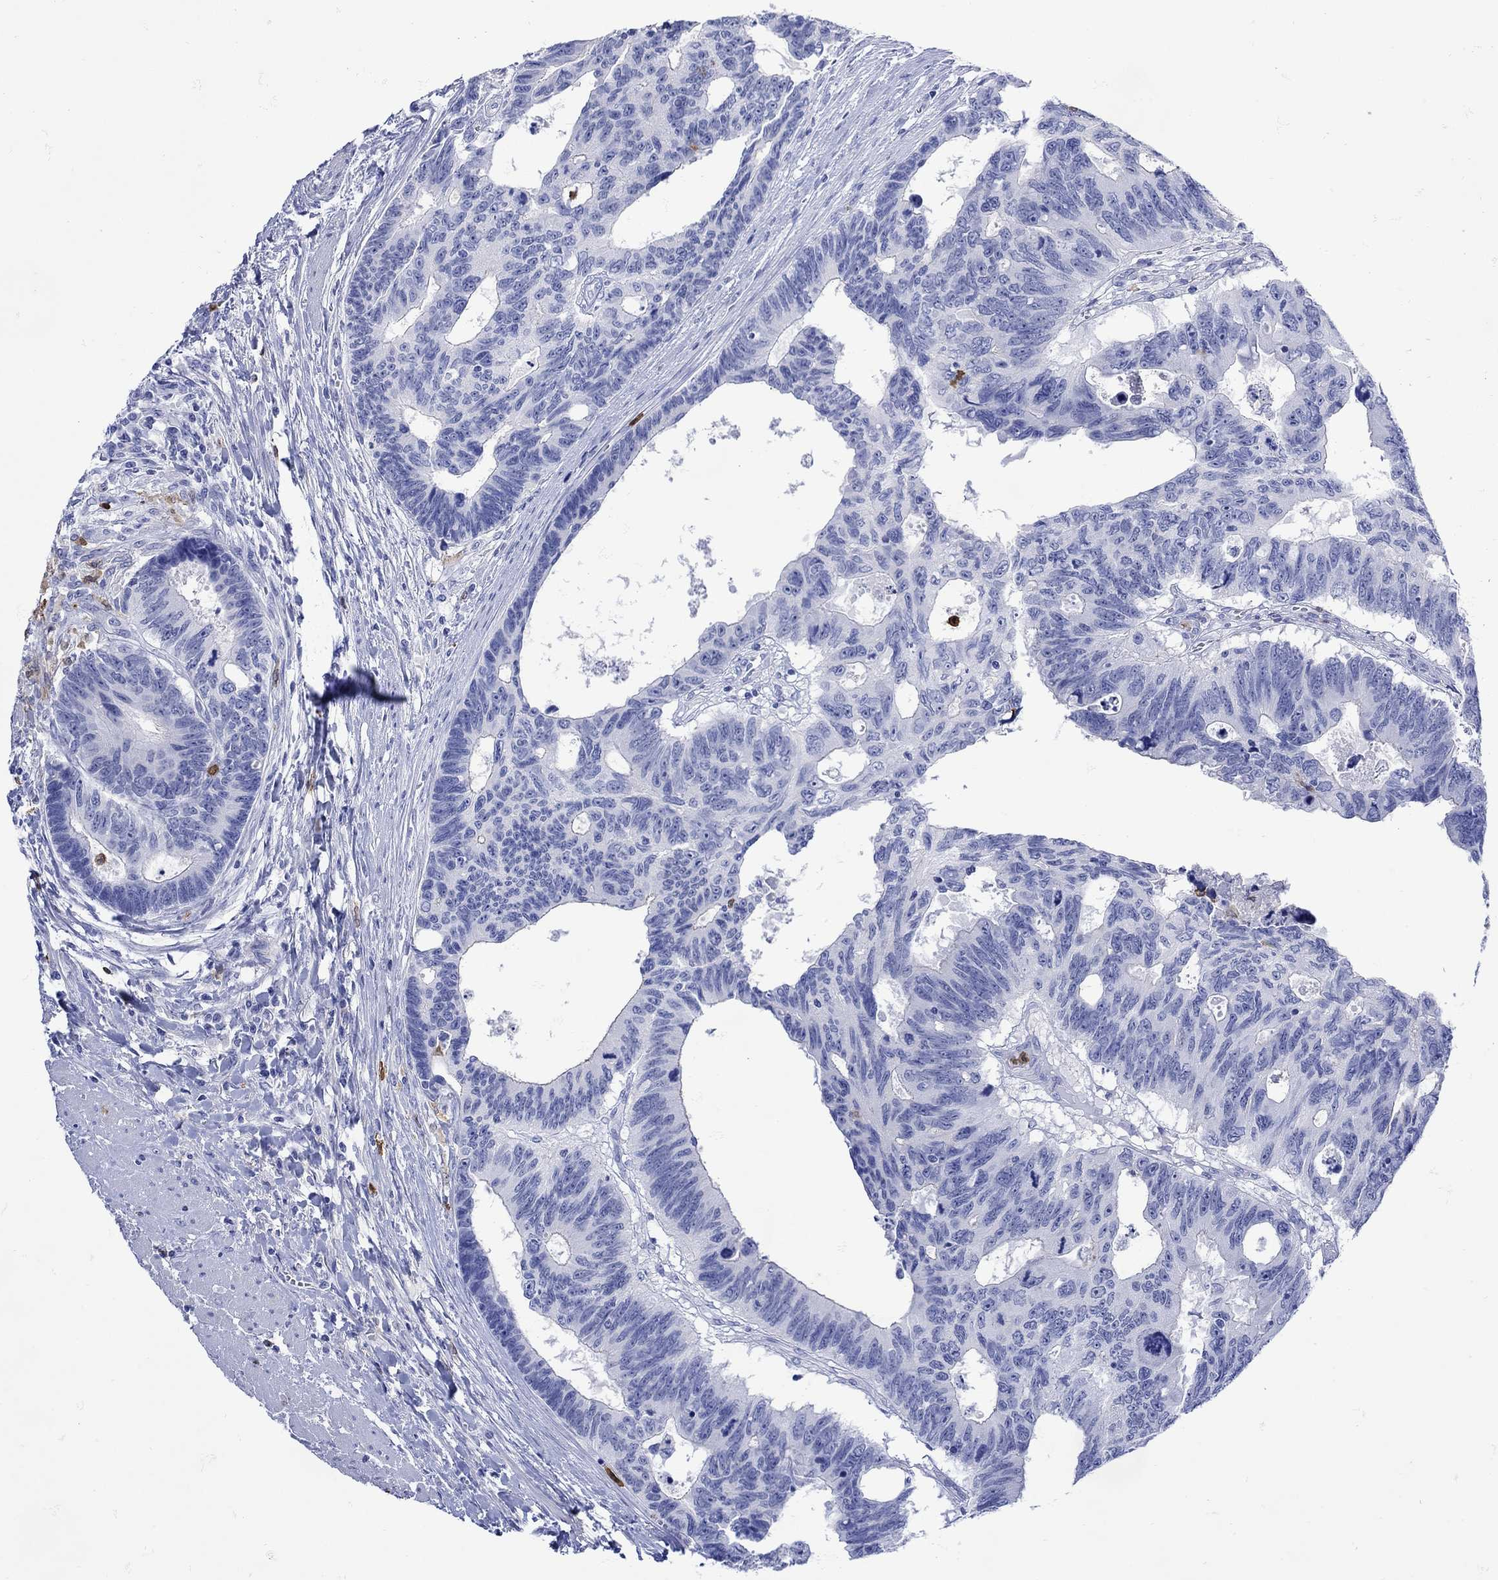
{"staining": {"intensity": "negative", "quantity": "none", "location": "none"}, "tissue": "colorectal cancer", "cell_type": "Tumor cells", "image_type": "cancer", "snomed": [{"axis": "morphology", "description": "Adenocarcinoma, NOS"}, {"axis": "topography", "description": "Colon"}], "caption": "Immunohistochemistry (IHC) histopathology image of colorectal adenocarcinoma stained for a protein (brown), which shows no expression in tumor cells. (DAB IHC with hematoxylin counter stain).", "gene": "LINGO3", "patient": {"sex": "female", "age": 77}}